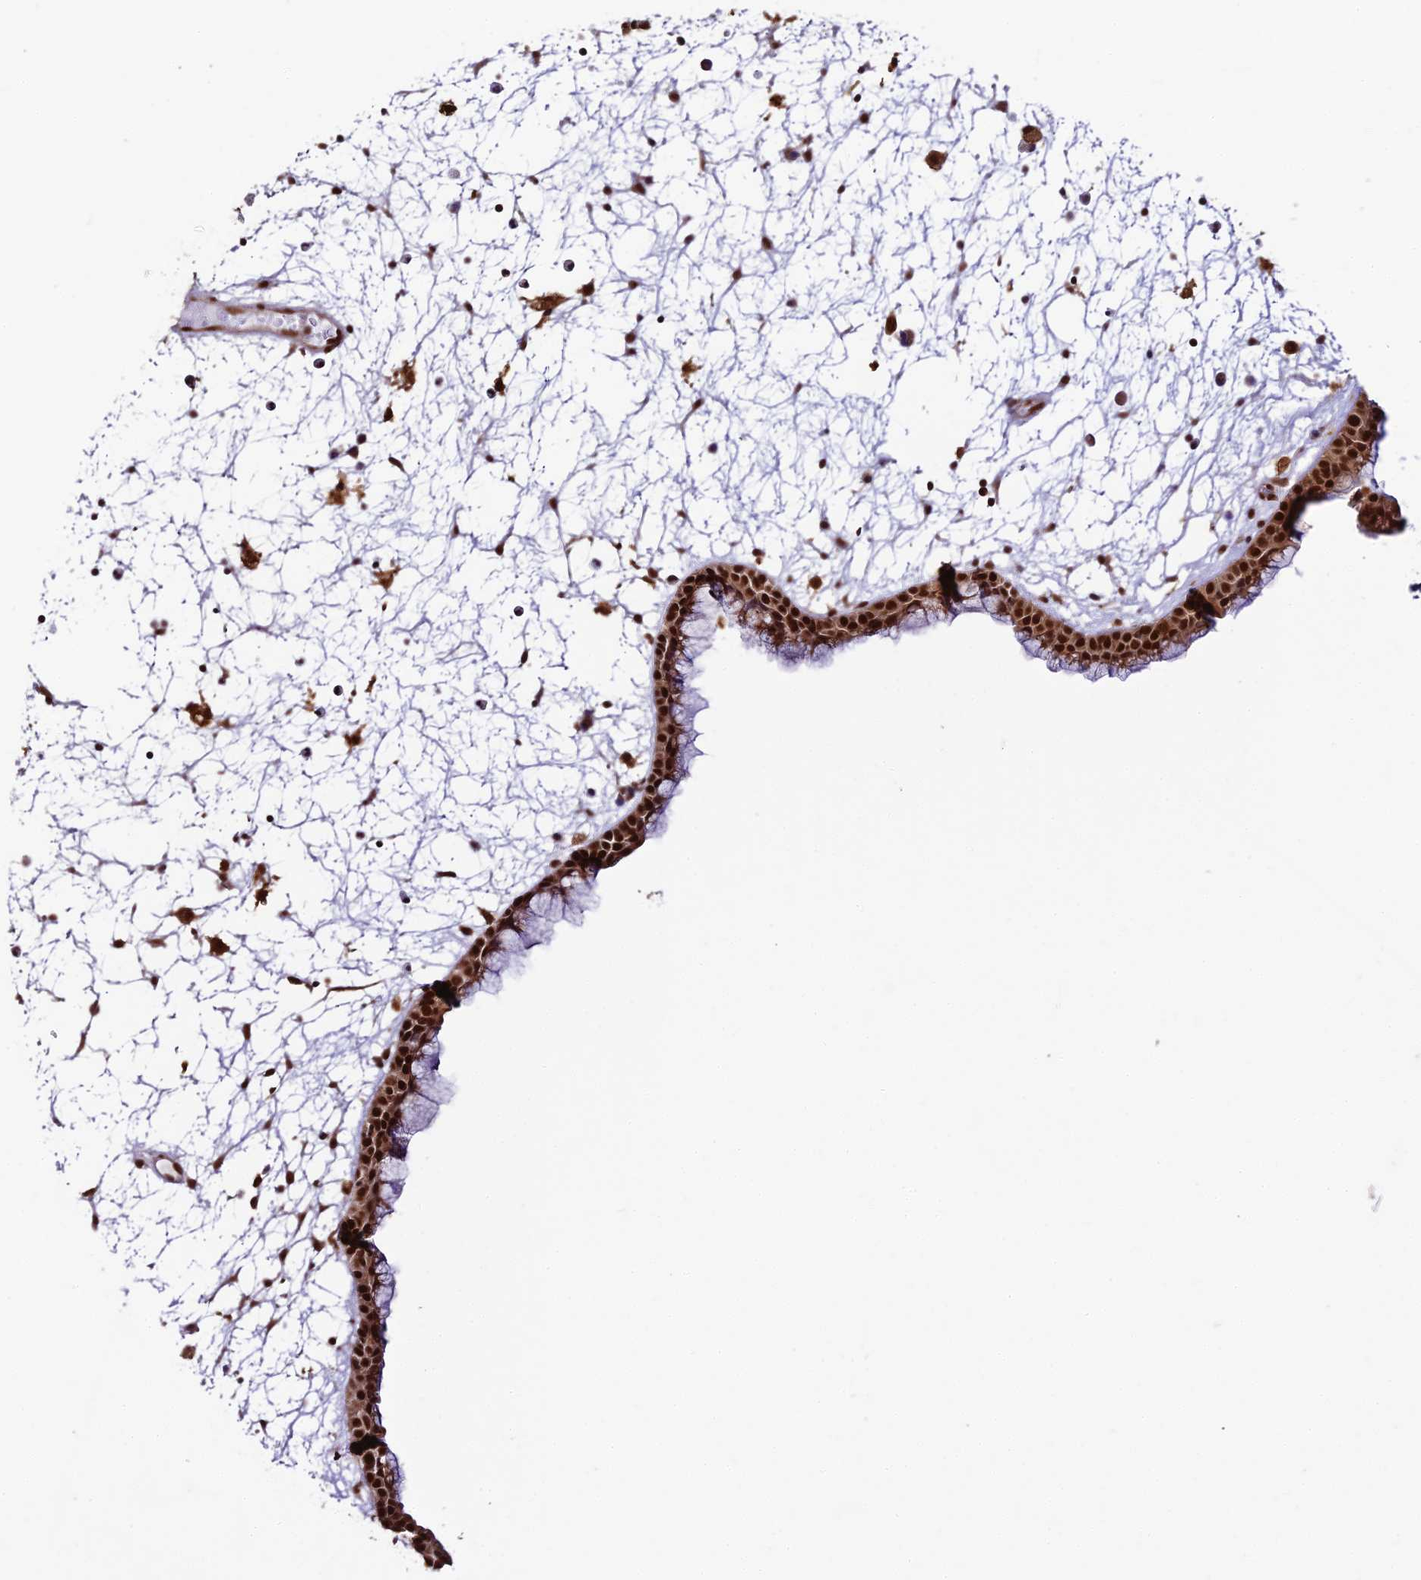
{"staining": {"intensity": "strong", "quantity": ">75%", "location": "cytoplasmic/membranous,nuclear"}, "tissue": "nasopharynx", "cell_type": "Respiratory epithelial cells", "image_type": "normal", "snomed": [{"axis": "morphology", "description": "Normal tissue, NOS"}, {"axis": "morphology", "description": "Inflammation, NOS"}, {"axis": "morphology", "description": "Malignant melanoma, Metastatic site"}, {"axis": "topography", "description": "Nasopharynx"}], "caption": "Immunohistochemical staining of unremarkable human nasopharynx exhibits >75% levels of strong cytoplasmic/membranous,nuclear protein expression in approximately >75% of respiratory epithelial cells.", "gene": "TRIM22", "patient": {"sex": "male", "age": 70}}